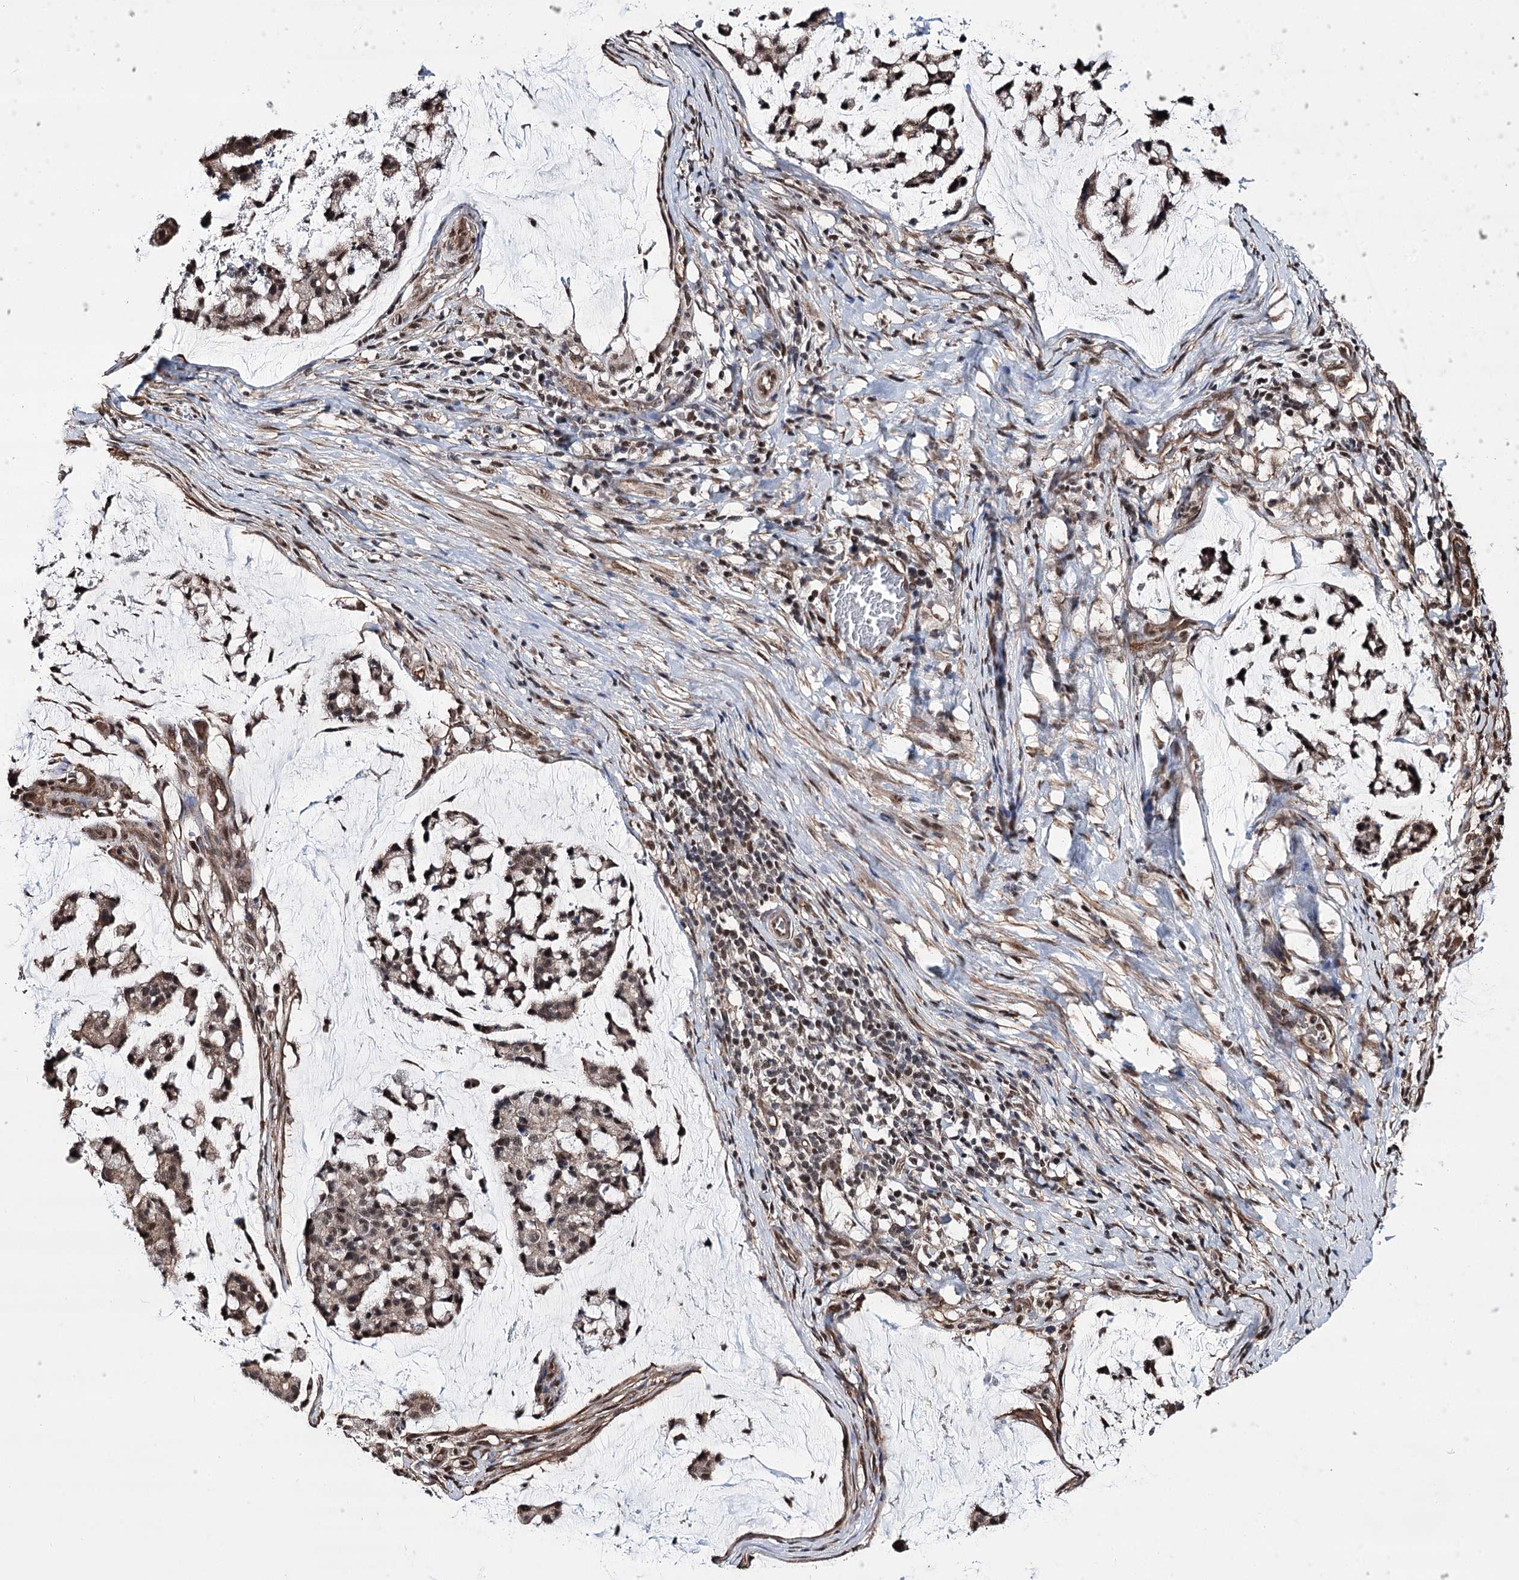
{"staining": {"intensity": "moderate", "quantity": ">75%", "location": "cytoplasmic/membranous,nuclear"}, "tissue": "stomach cancer", "cell_type": "Tumor cells", "image_type": "cancer", "snomed": [{"axis": "morphology", "description": "Adenocarcinoma, NOS"}, {"axis": "topography", "description": "Stomach, lower"}], "caption": "Immunohistochemistry (IHC) of human adenocarcinoma (stomach) exhibits medium levels of moderate cytoplasmic/membranous and nuclear positivity in approximately >75% of tumor cells.", "gene": "CHMP7", "patient": {"sex": "male", "age": 67}}